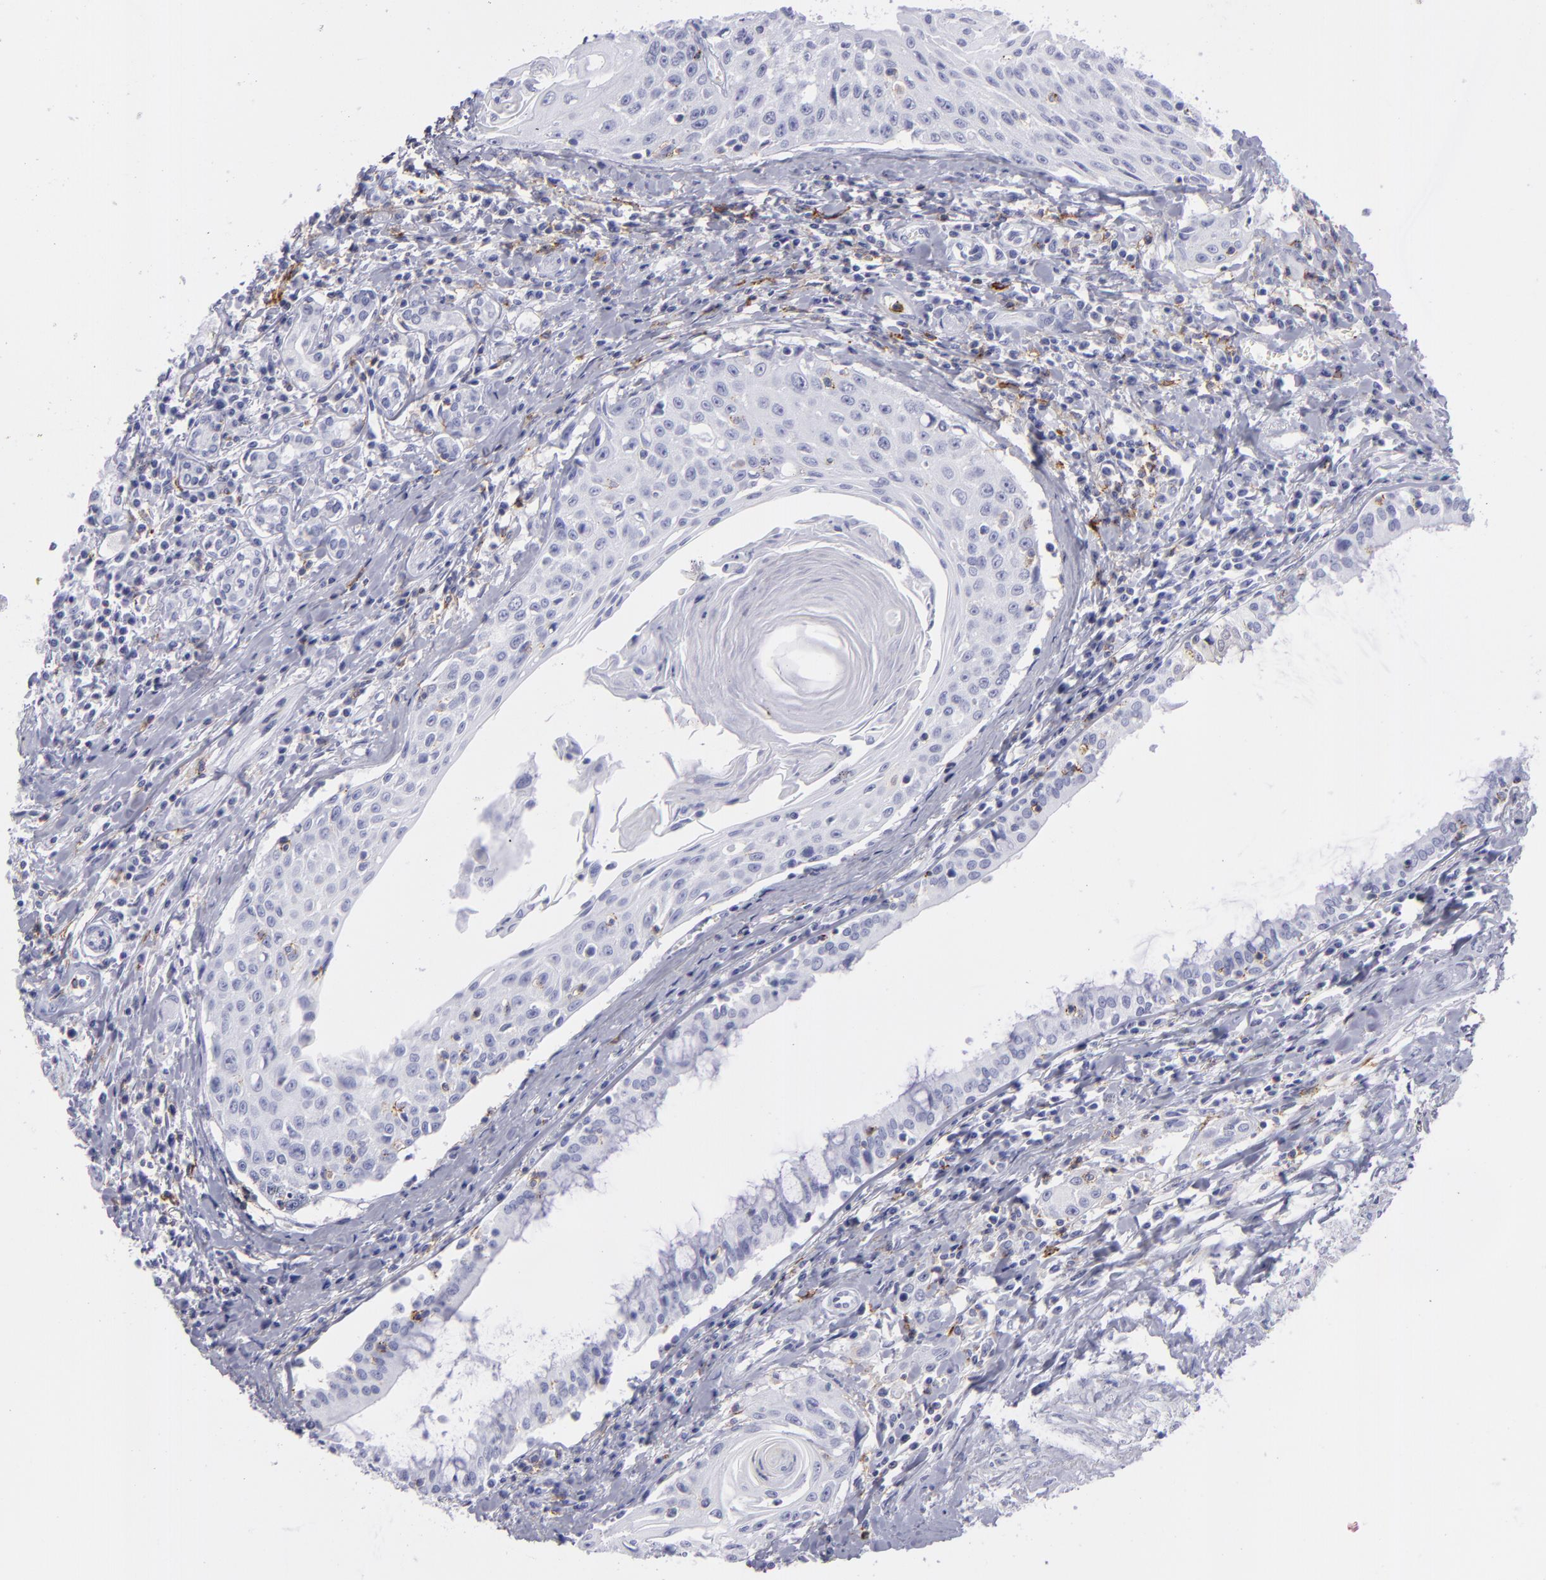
{"staining": {"intensity": "negative", "quantity": "none", "location": "none"}, "tissue": "head and neck cancer", "cell_type": "Tumor cells", "image_type": "cancer", "snomed": [{"axis": "morphology", "description": "Squamous cell carcinoma, NOS"}, {"axis": "morphology", "description": "Squamous cell carcinoma, metastatic, NOS"}, {"axis": "topography", "description": "Lymph node"}, {"axis": "topography", "description": "Salivary gland"}, {"axis": "topography", "description": "Head-Neck"}], "caption": "Protein analysis of squamous cell carcinoma (head and neck) shows no significant expression in tumor cells.", "gene": "SELPLG", "patient": {"sex": "female", "age": 74}}